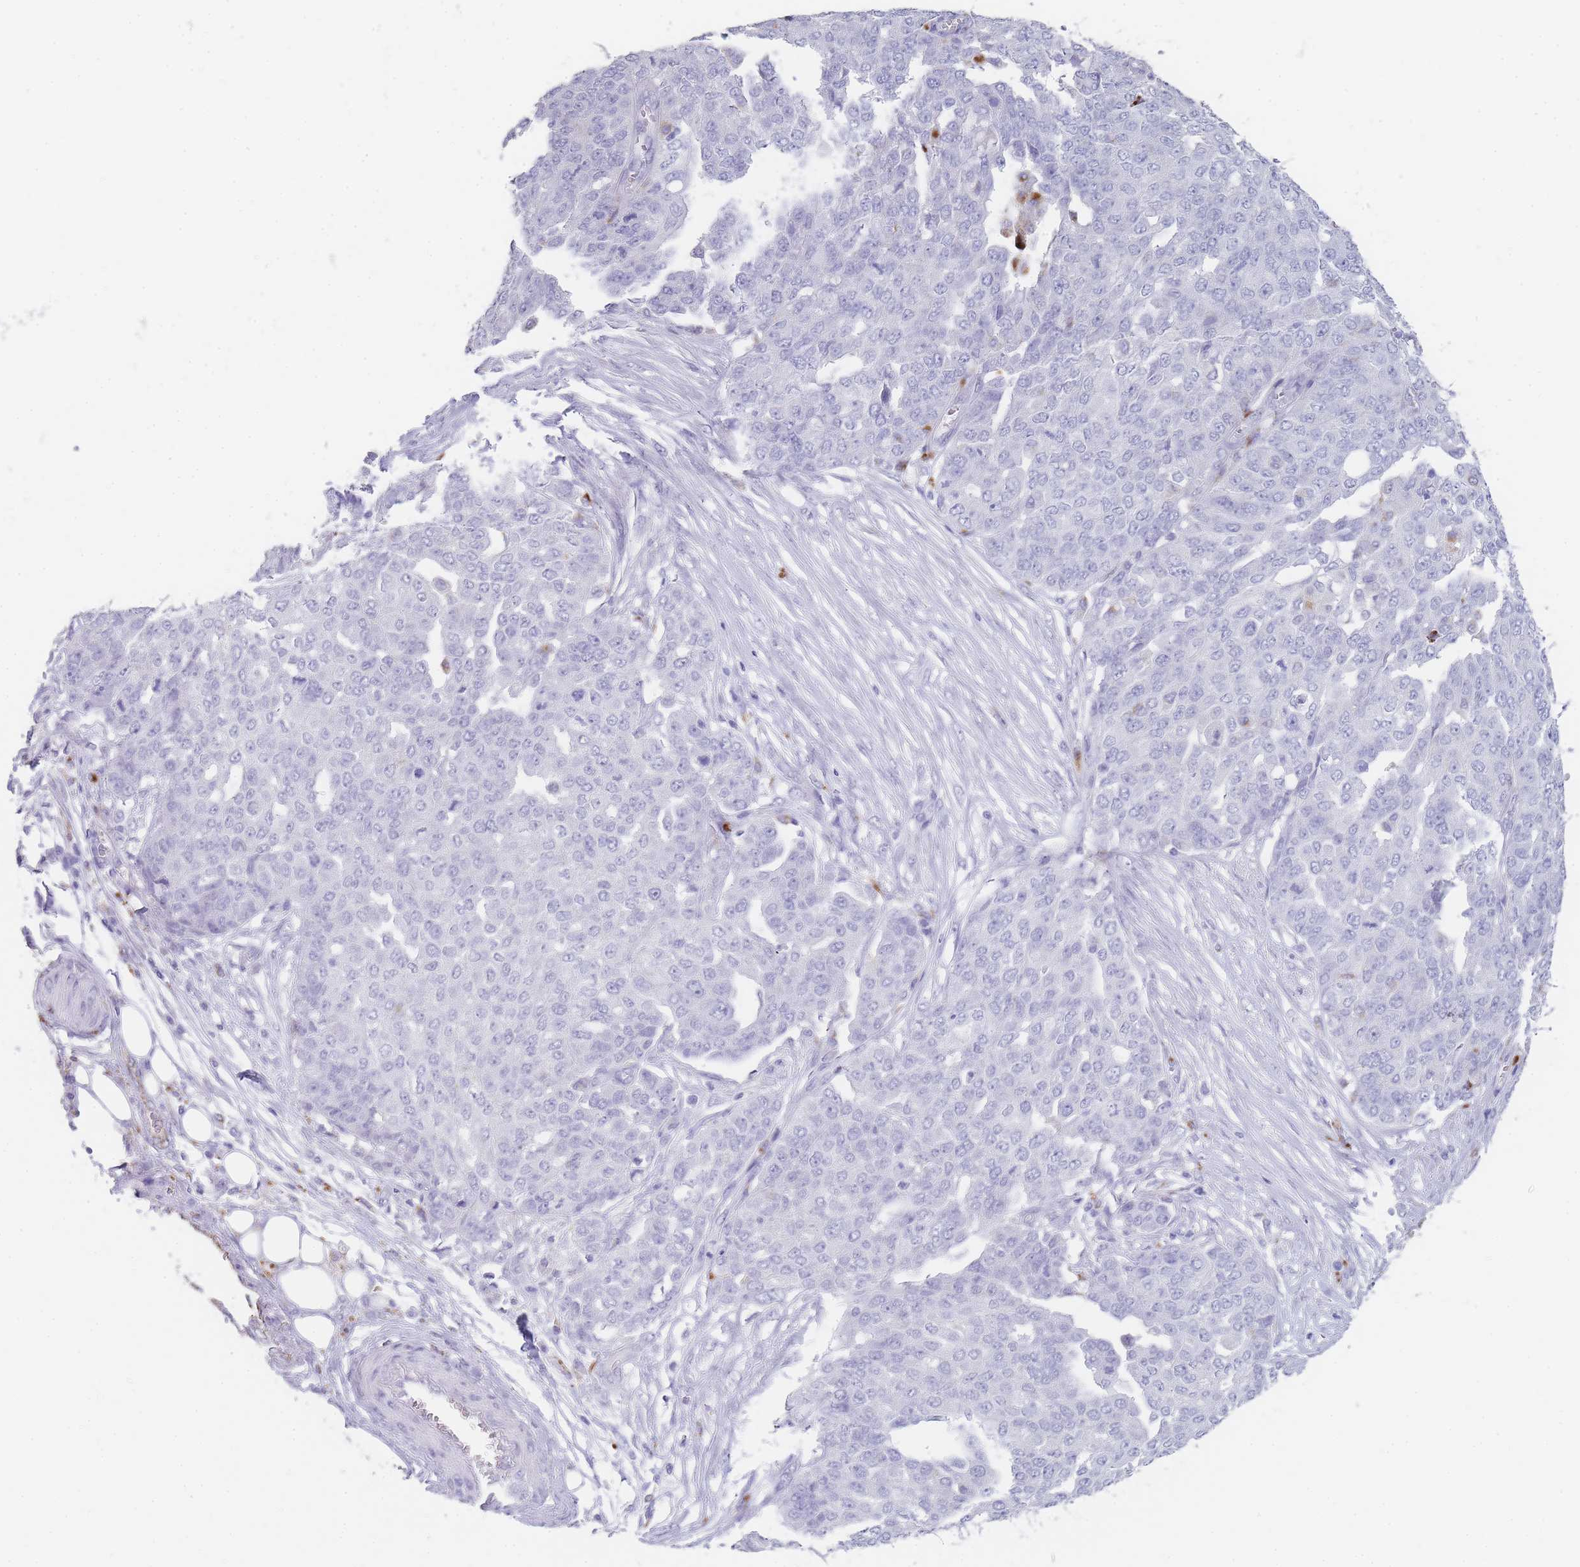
{"staining": {"intensity": "negative", "quantity": "none", "location": "none"}, "tissue": "ovarian cancer", "cell_type": "Tumor cells", "image_type": "cancer", "snomed": [{"axis": "morphology", "description": "Cystadenocarcinoma, serous, NOS"}, {"axis": "topography", "description": "Soft tissue"}, {"axis": "topography", "description": "Ovary"}], "caption": "Immunohistochemistry histopathology image of human serous cystadenocarcinoma (ovarian) stained for a protein (brown), which reveals no staining in tumor cells. The staining was performed using DAB to visualize the protein expression in brown, while the nuclei were stained in blue with hematoxylin (Magnification: 20x).", "gene": "RHO", "patient": {"sex": "female", "age": 57}}